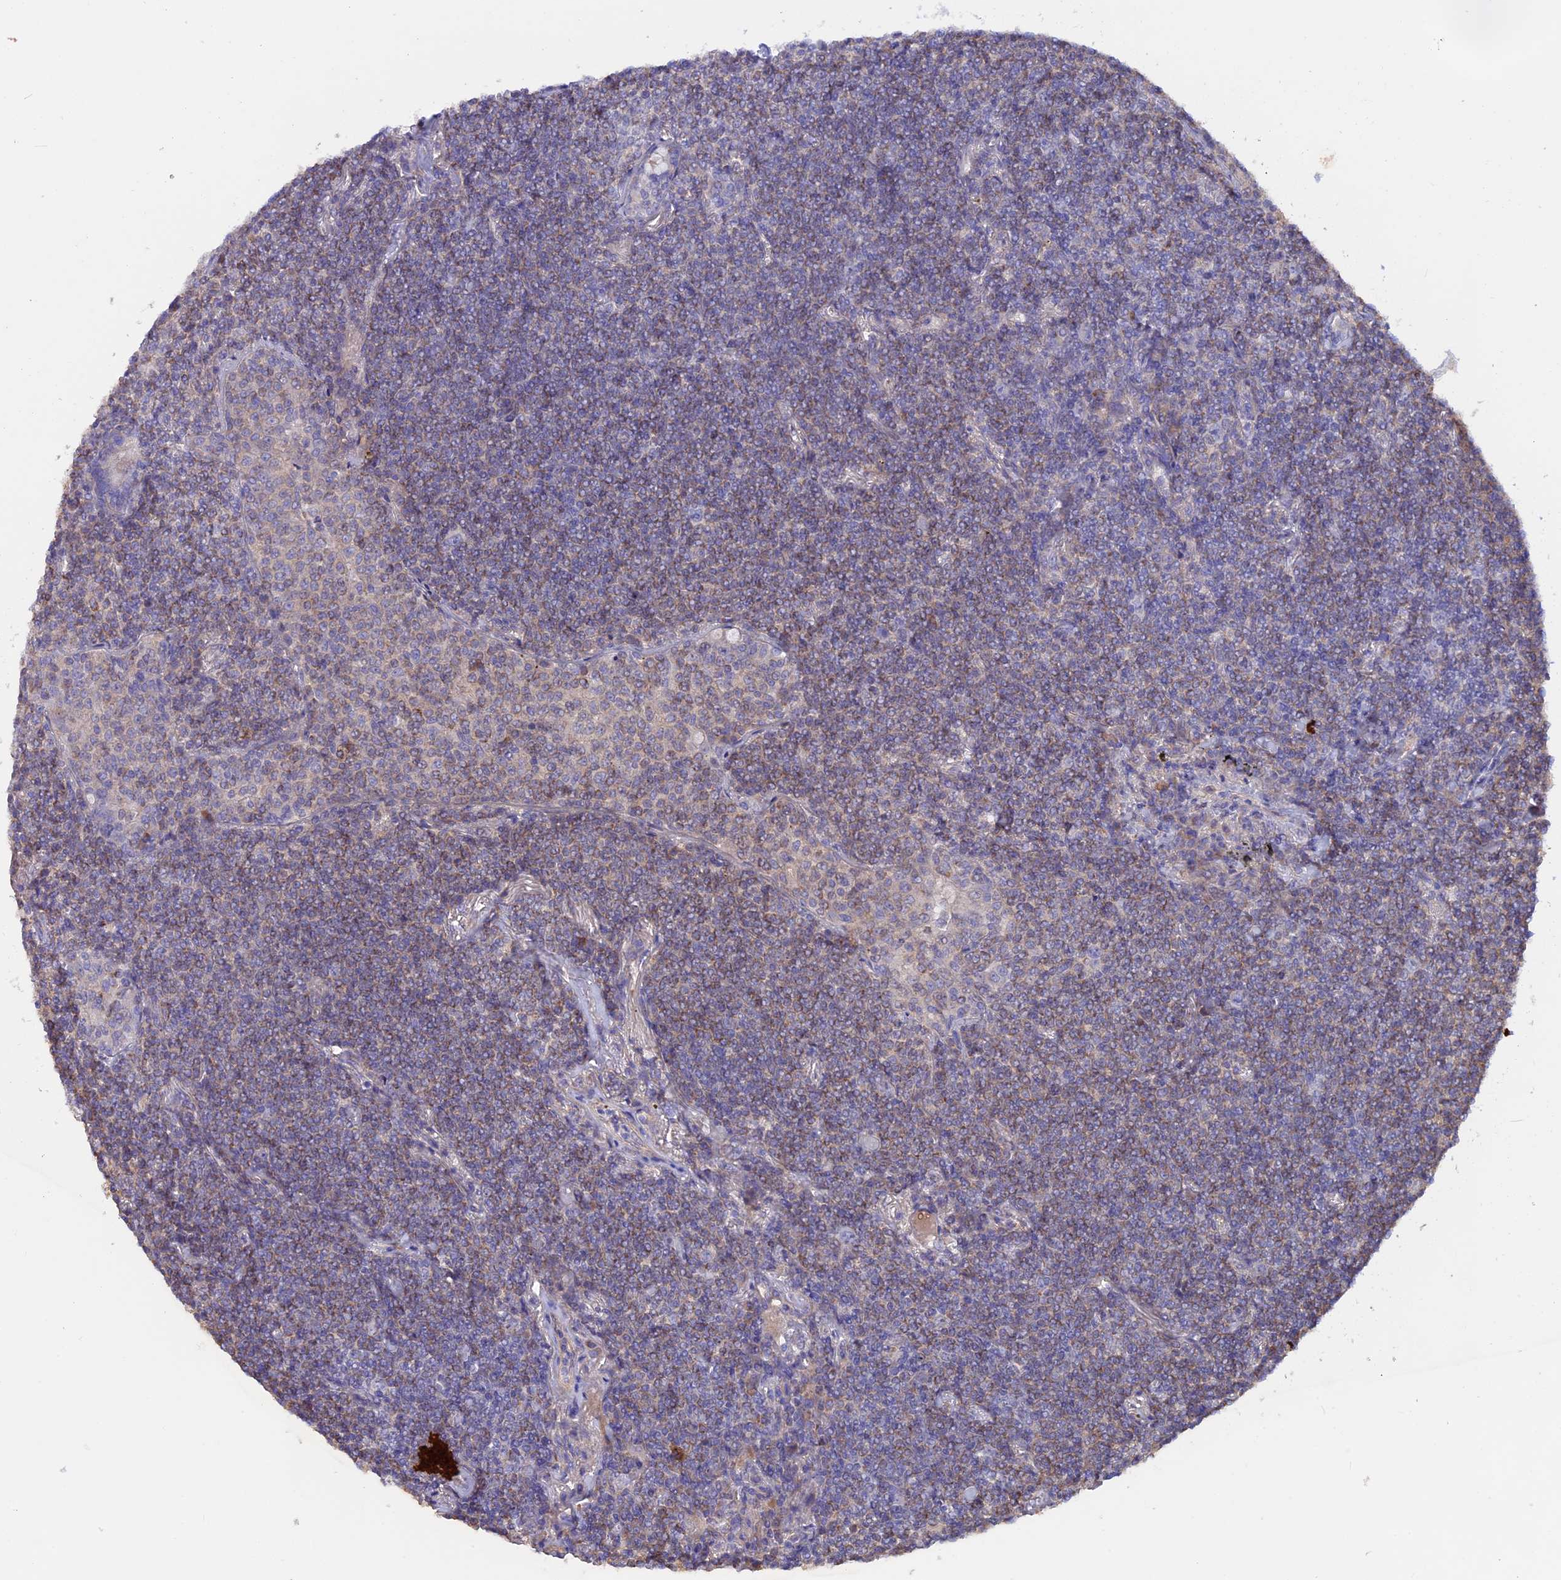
{"staining": {"intensity": "weak", "quantity": "25%-75%", "location": "cytoplasmic/membranous"}, "tissue": "lymphoma", "cell_type": "Tumor cells", "image_type": "cancer", "snomed": [{"axis": "morphology", "description": "Malignant lymphoma, non-Hodgkin's type, Low grade"}, {"axis": "topography", "description": "Lung"}], "caption": "A high-resolution histopathology image shows immunohistochemistry (IHC) staining of low-grade malignant lymphoma, non-Hodgkin's type, which reveals weak cytoplasmic/membranous positivity in about 25%-75% of tumor cells. Nuclei are stained in blue.", "gene": "HYCC1", "patient": {"sex": "female", "age": 71}}